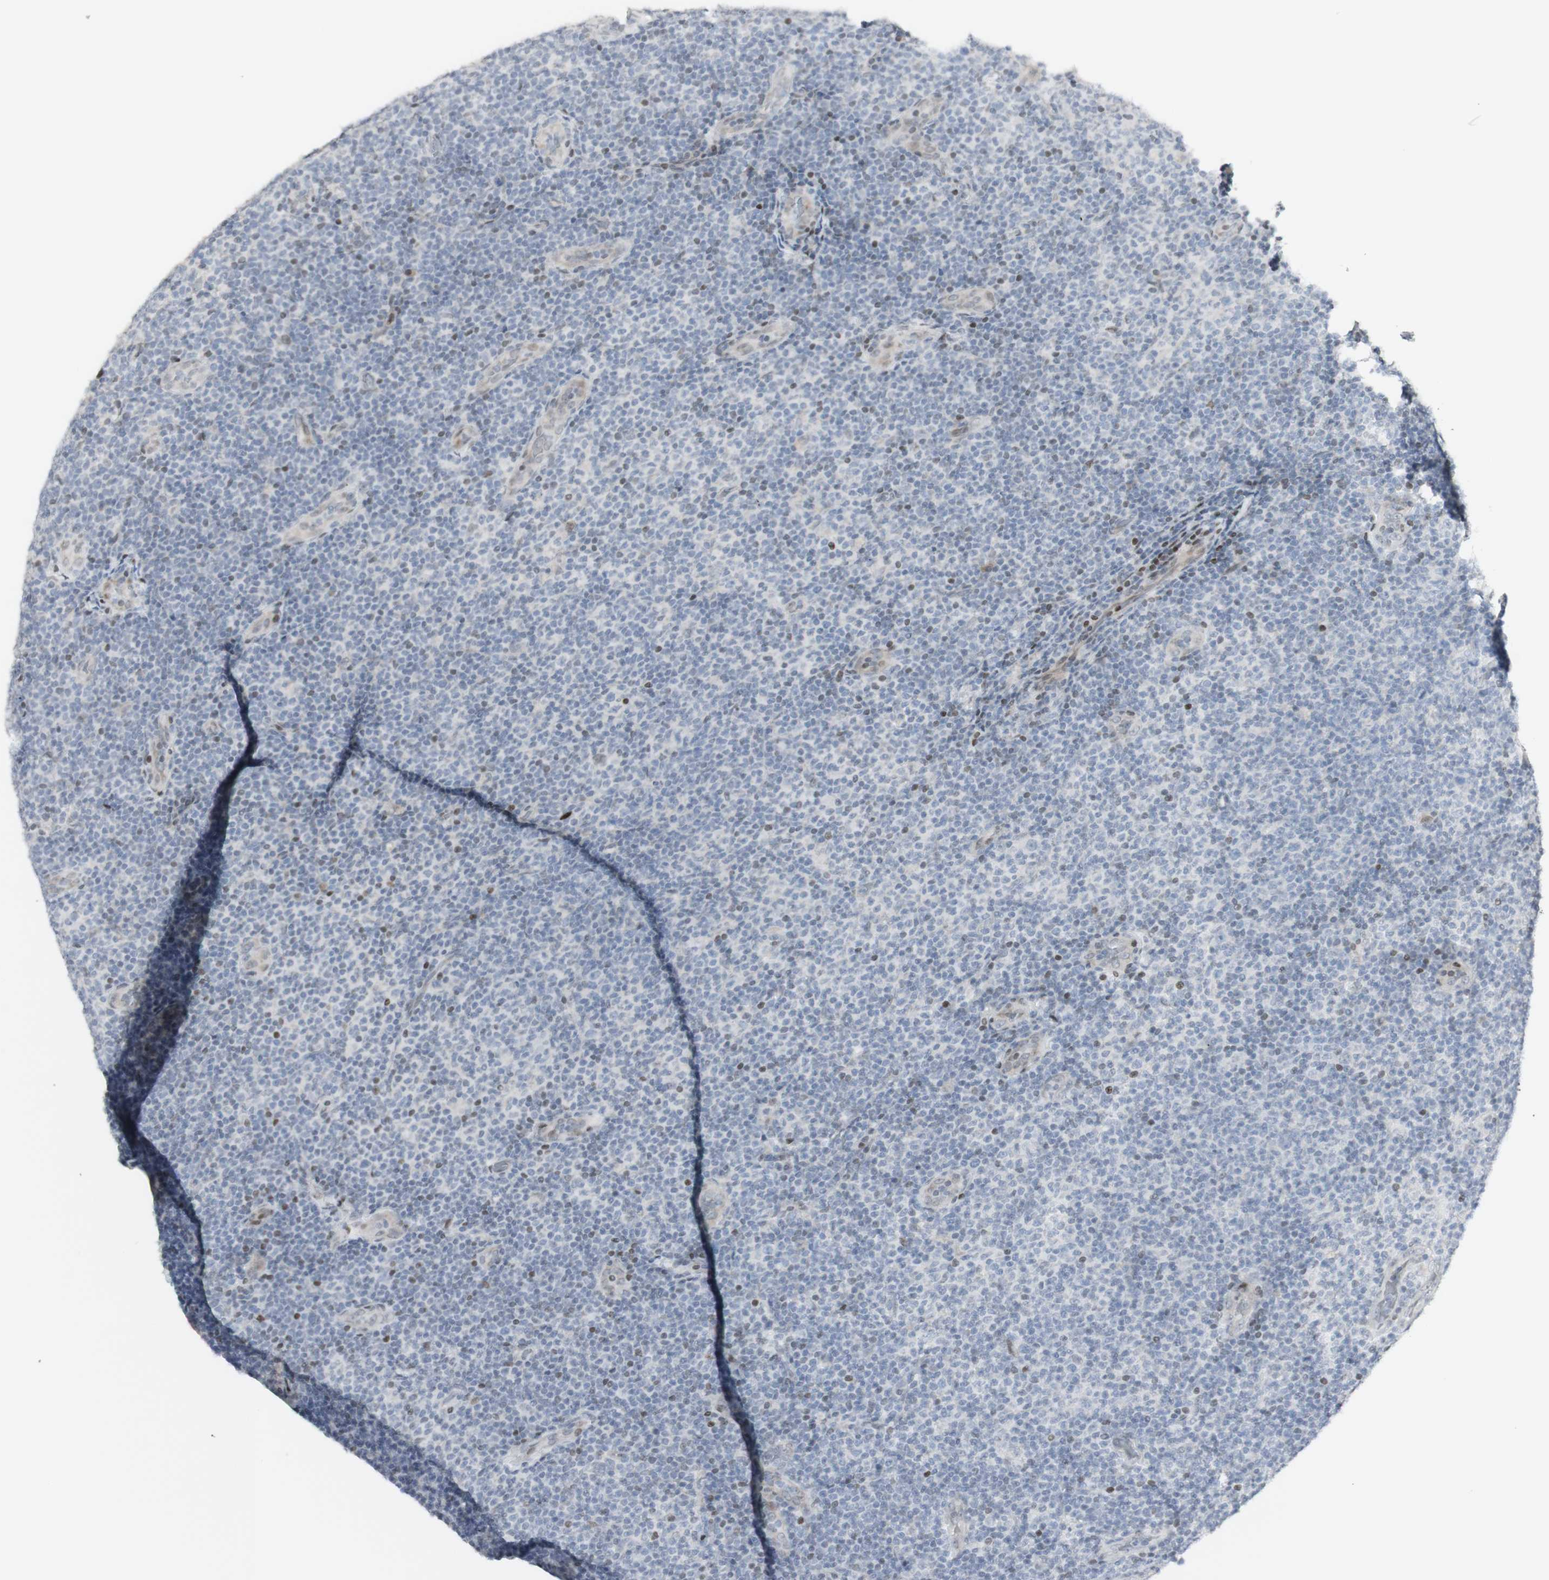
{"staining": {"intensity": "moderate", "quantity": "<25%", "location": "nuclear"}, "tissue": "lymphoma", "cell_type": "Tumor cells", "image_type": "cancer", "snomed": [{"axis": "morphology", "description": "Malignant lymphoma, non-Hodgkin's type, Low grade"}, {"axis": "topography", "description": "Lymph node"}], "caption": "About <25% of tumor cells in human malignant lymphoma, non-Hodgkin's type (low-grade) reveal moderate nuclear protein expression as visualized by brown immunohistochemical staining.", "gene": "C1orf116", "patient": {"sex": "male", "age": 83}}